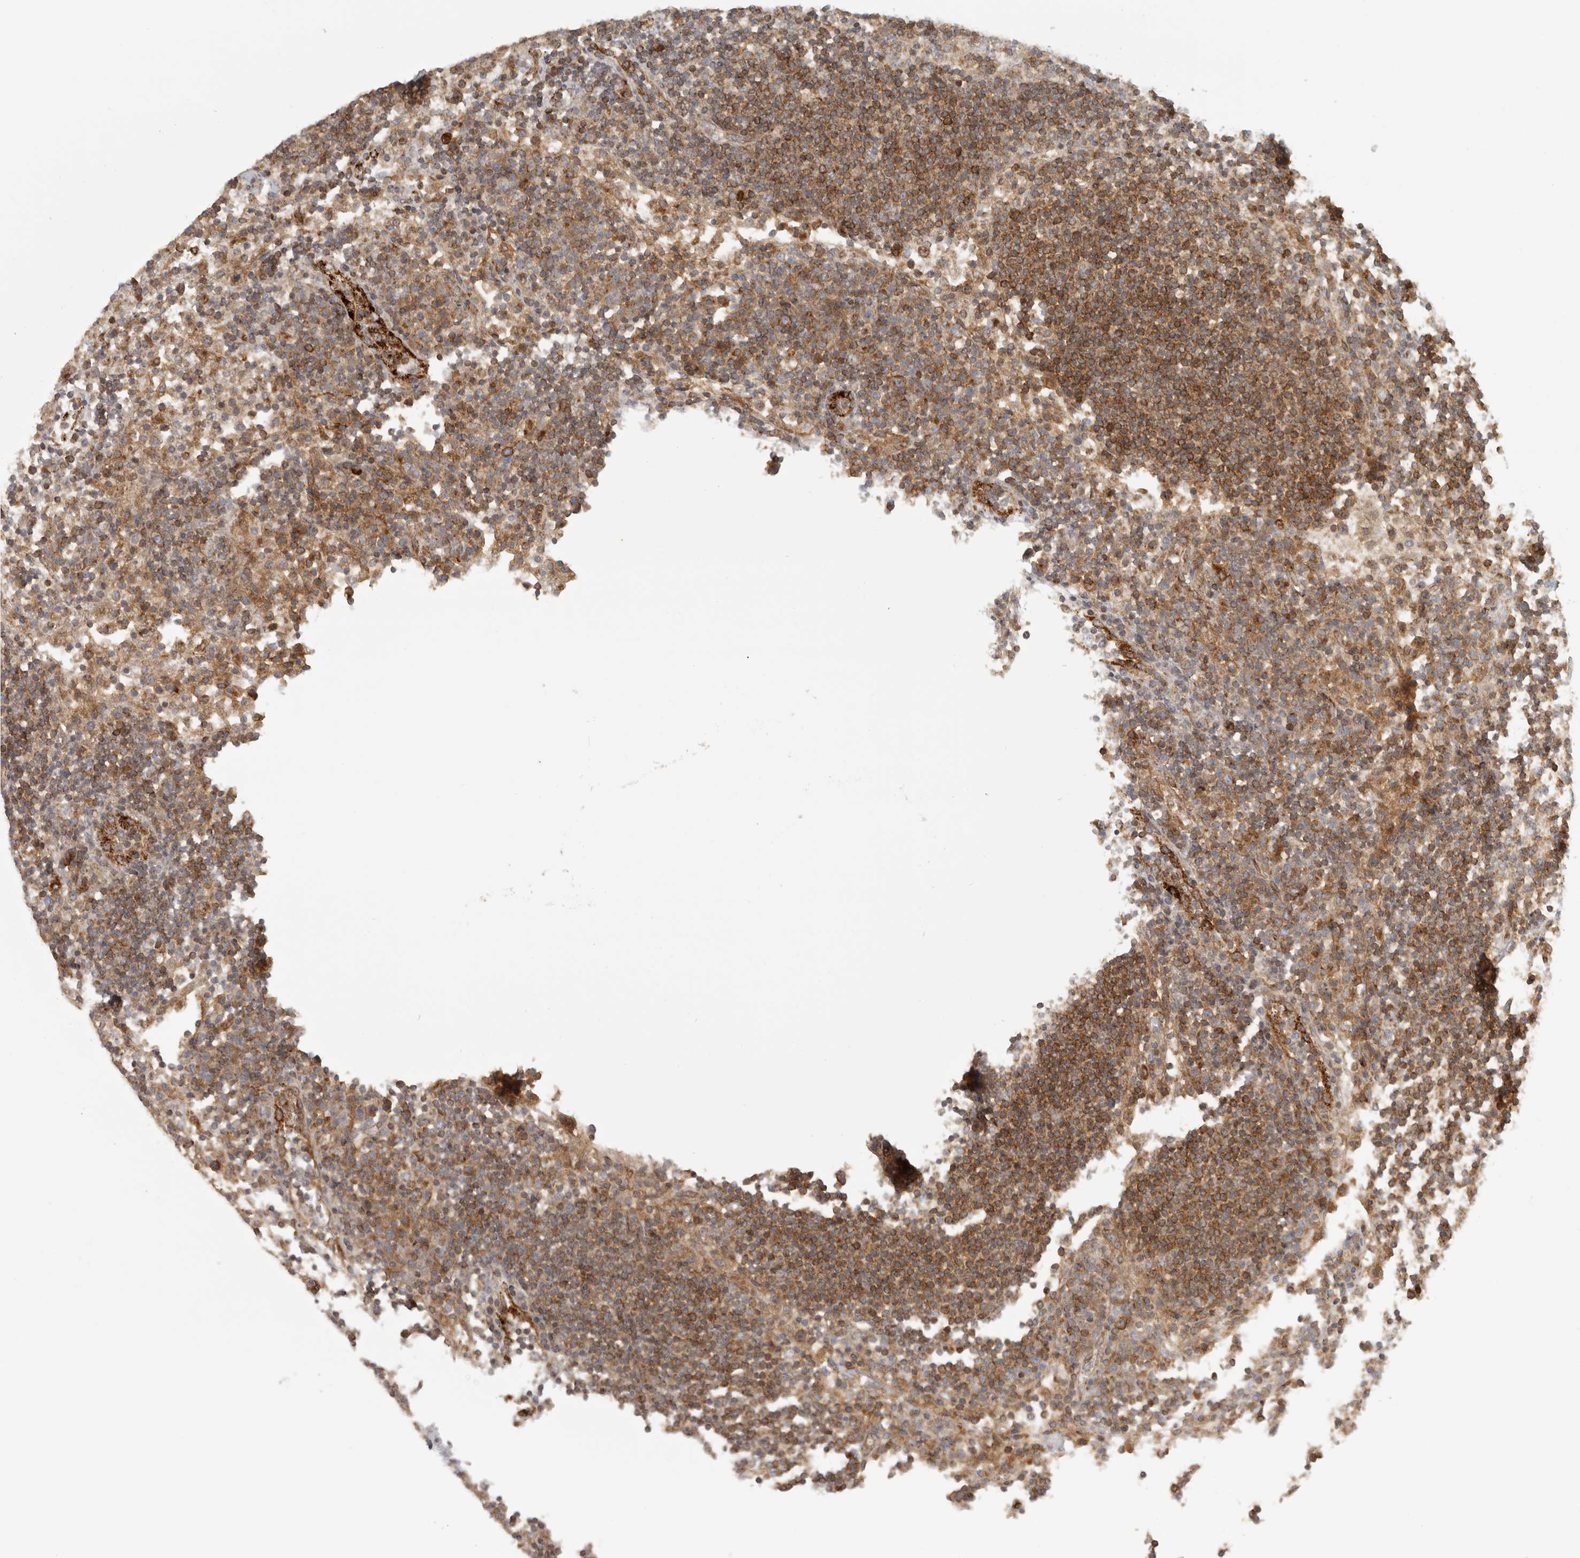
{"staining": {"intensity": "moderate", "quantity": ">75%", "location": "cytoplasmic/membranous"}, "tissue": "lymph node", "cell_type": "Germinal center cells", "image_type": "normal", "snomed": [{"axis": "morphology", "description": "Normal tissue, NOS"}, {"axis": "topography", "description": "Lymph node"}], "caption": "An image showing moderate cytoplasmic/membranous expression in about >75% of germinal center cells in normal lymph node, as visualized by brown immunohistochemical staining.", "gene": "HLA", "patient": {"sex": "female", "age": 53}}